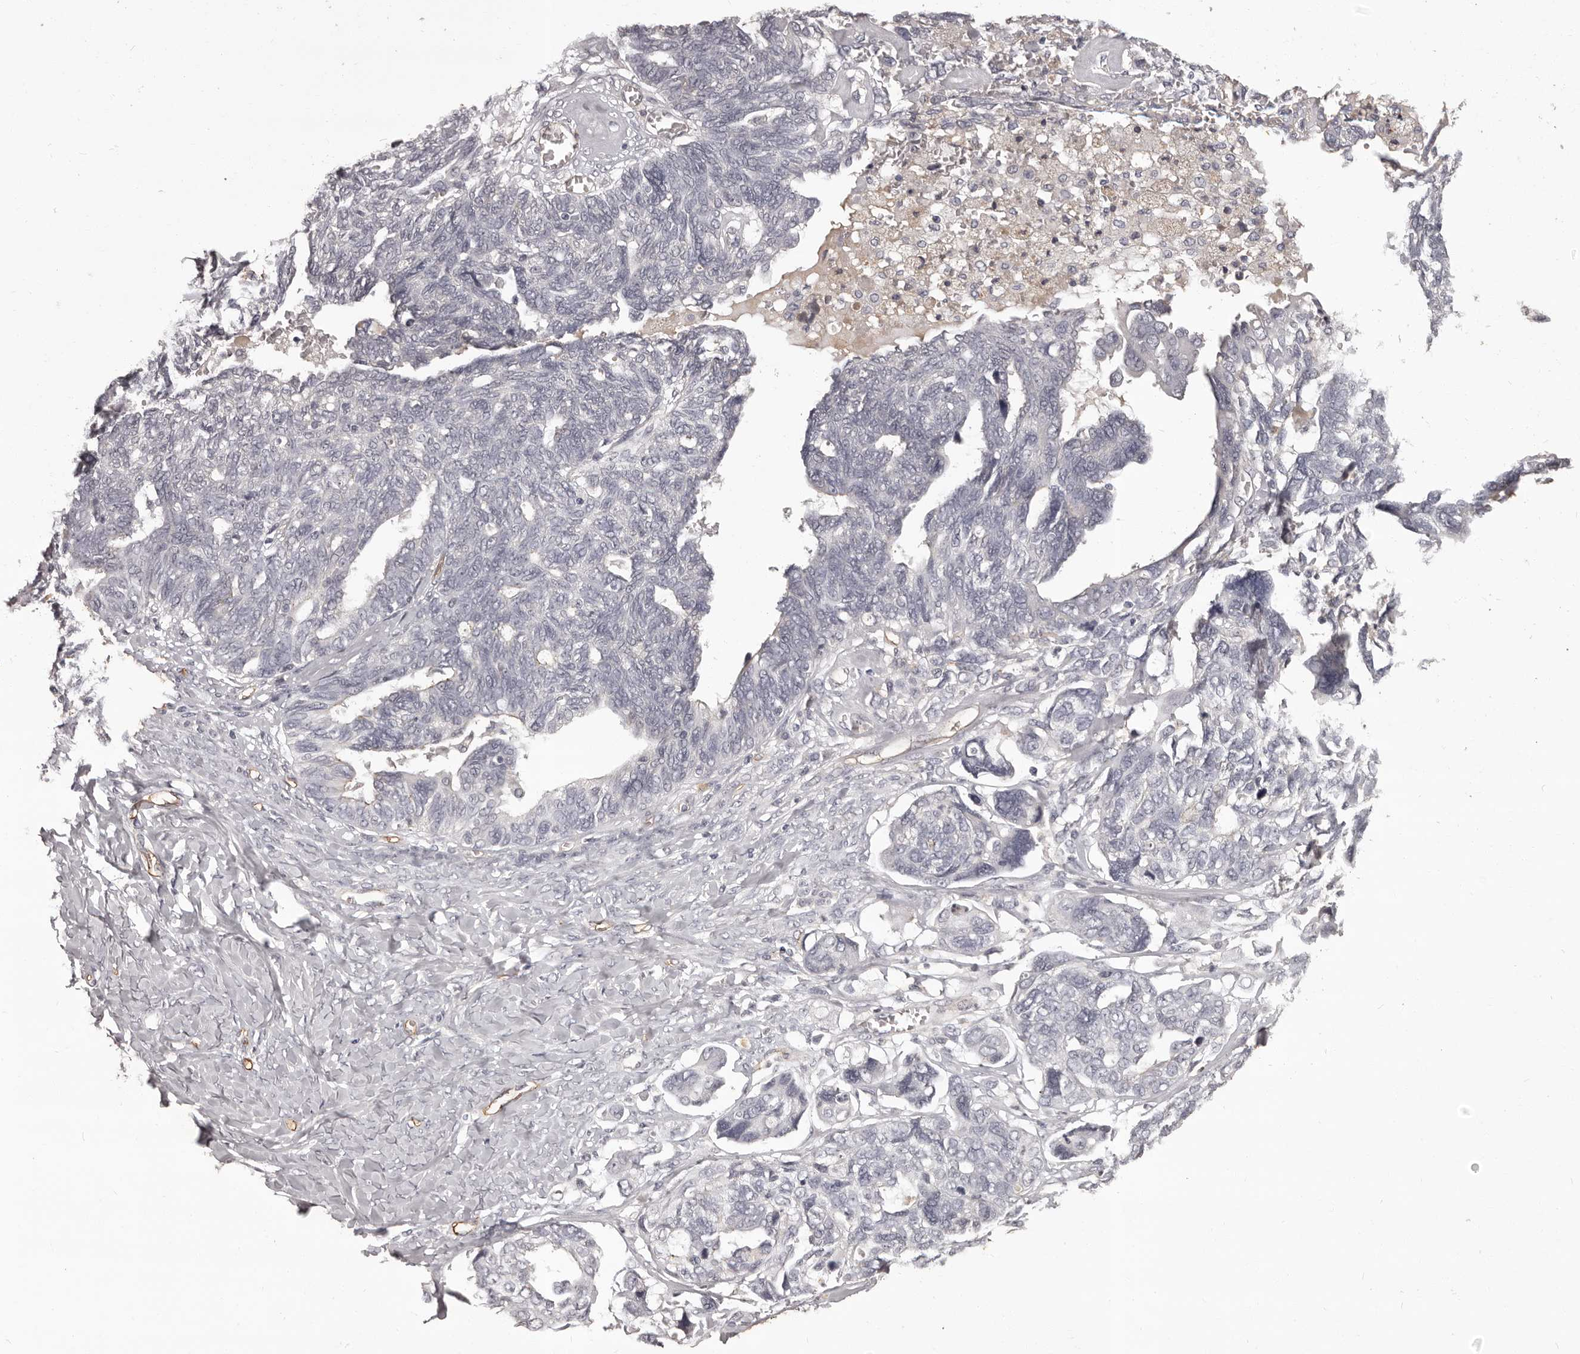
{"staining": {"intensity": "negative", "quantity": "none", "location": "none"}, "tissue": "ovarian cancer", "cell_type": "Tumor cells", "image_type": "cancer", "snomed": [{"axis": "morphology", "description": "Cystadenocarcinoma, serous, NOS"}, {"axis": "topography", "description": "Ovary"}], "caption": "Micrograph shows no protein expression in tumor cells of serous cystadenocarcinoma (ovarian) tissue.", "gene": "GPR78", "patient": {"sex": "female", "age": 79}}